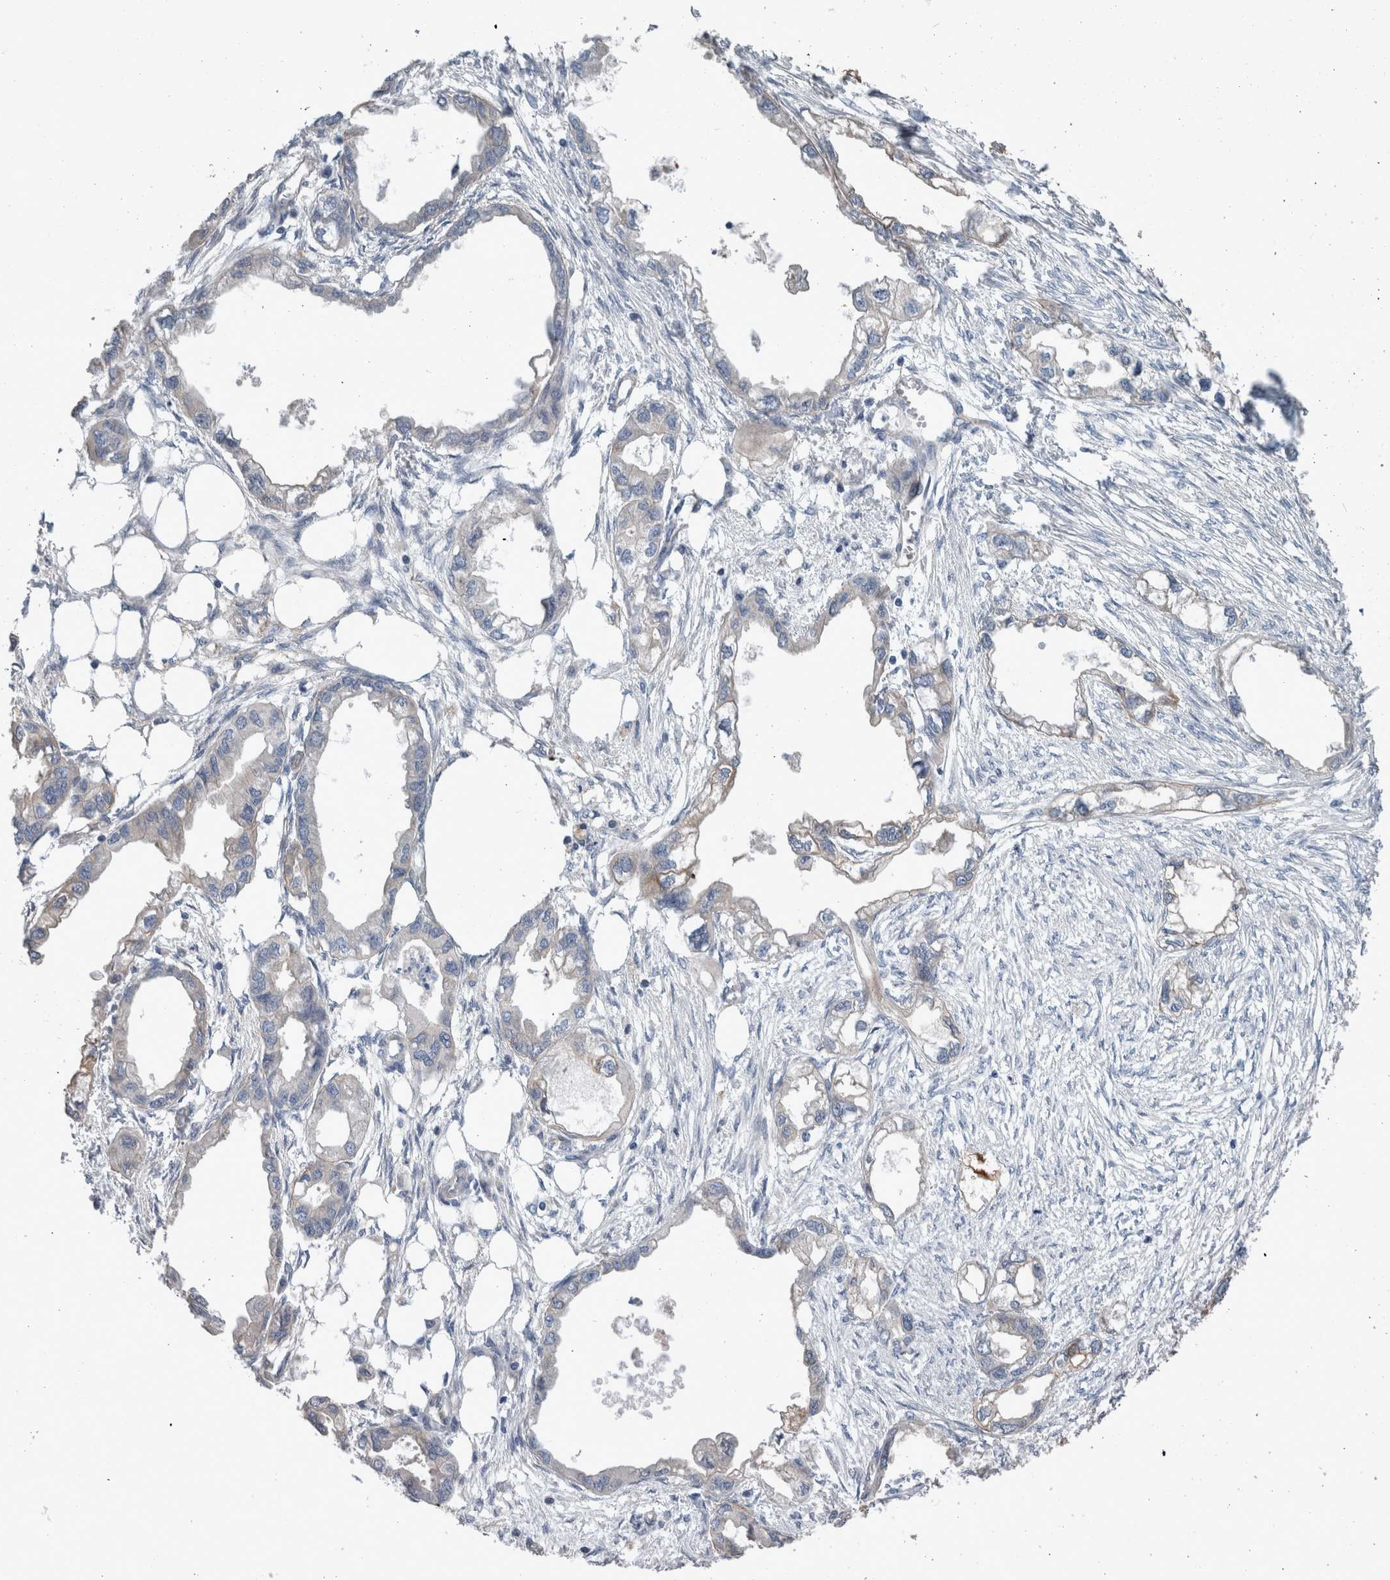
{"staining": {"intensity": "negative", "quantity": "none", "location": "none"}, "tissue": "endometrial cancer", "cell_type": "Tumor cells", "image_type": "cancer", "snomed": [{"axis": "morphology", "description": "Adenocarcinoma, NOS"}, {"axis": "morphology", "description": "Adenocarcinoma, metastatic, NOS"}, {"axis": "topography", "description": "Adipose tissue"}, {"axis": "topography", "description": "Endometrium"}], "caption": "Photomicrograph shows no significant protein staining in tumor cells of endometrial cancer.", "gene": "BCAM", "patient": {"sex": "female", "age": 67}}